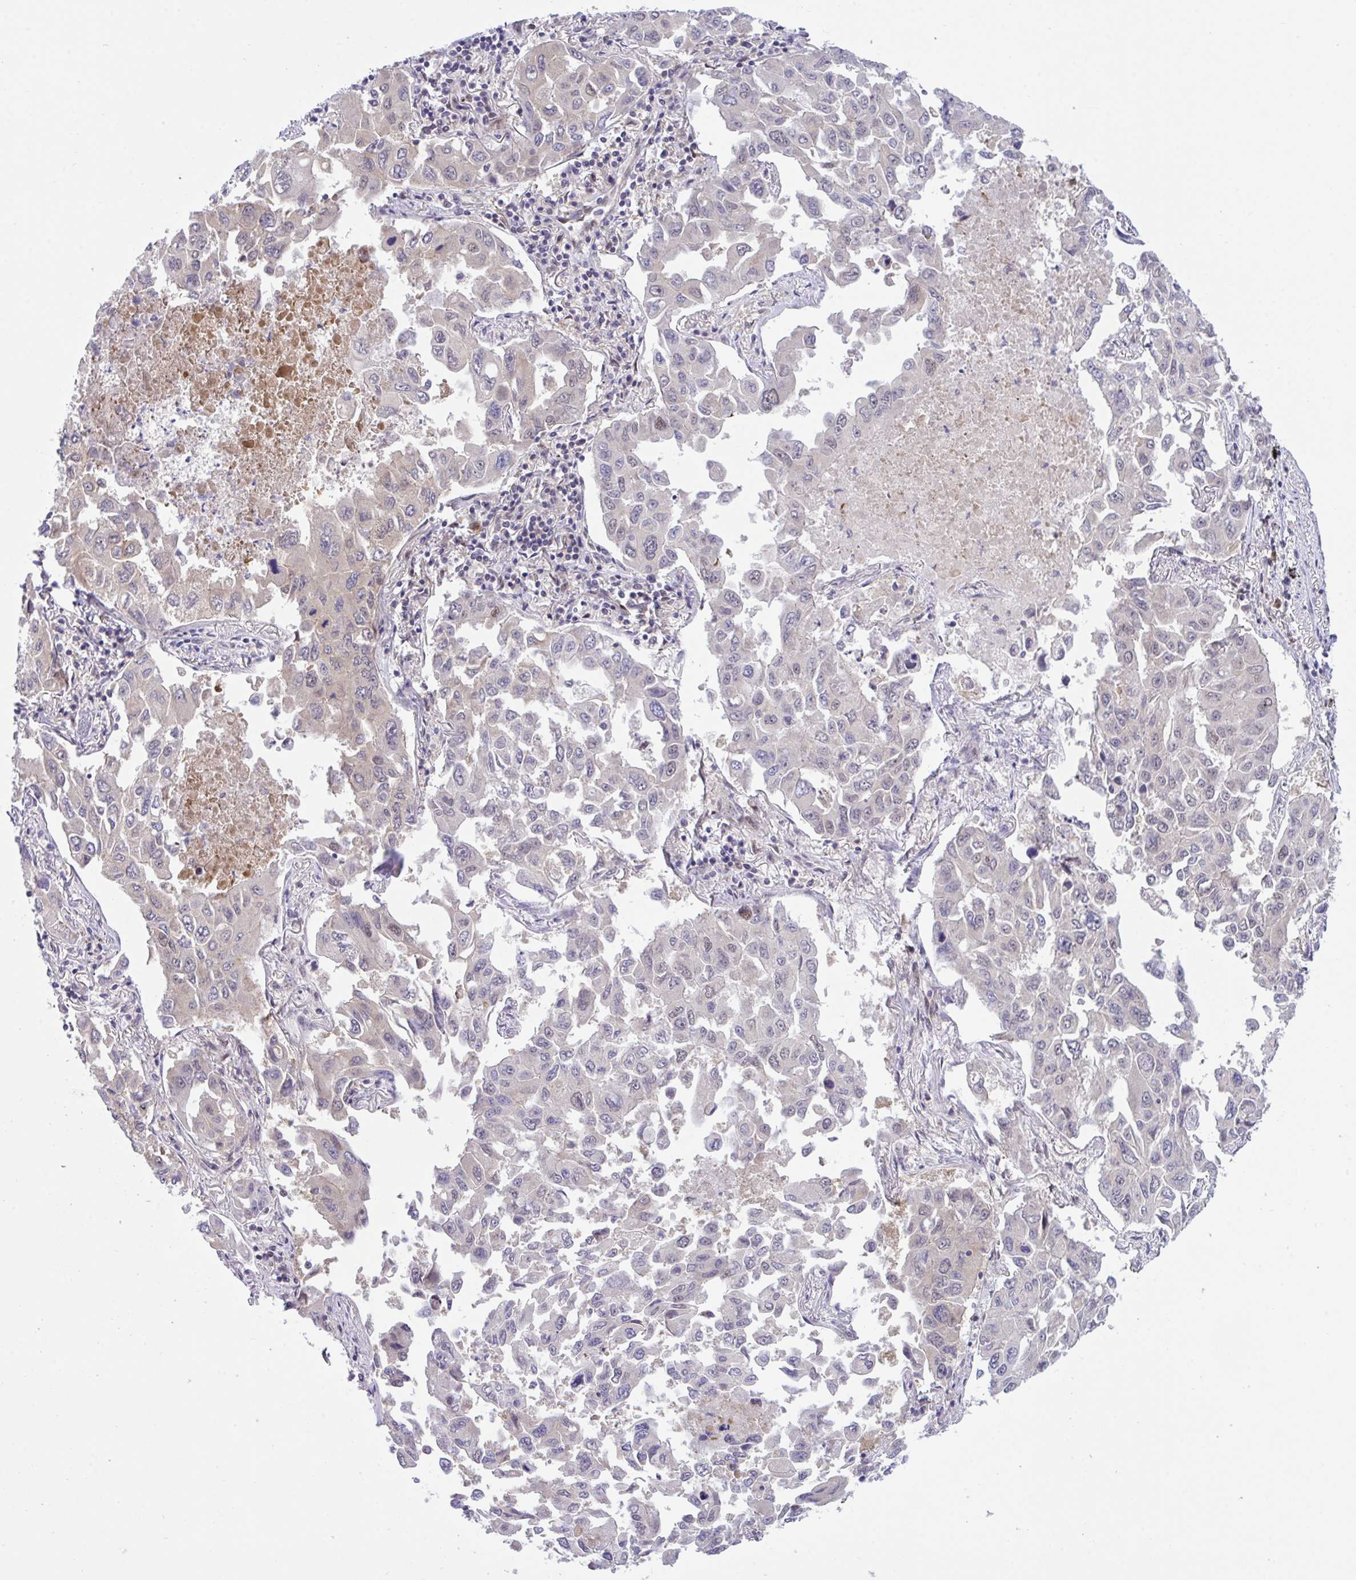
{"staining": {"intensity": "negative", "quantity": "none", "location": "none"}, "tissue": "lung cancer", "cell_type": "Tumor cells", "image_type": "cancer", "snomed": [{"axis": "morphology", "description": "Adenocarcinoma, NOS"}, {"axis": "topography", "description": "Lung"}], "caption": "A photomicrograph of adenocarcinoma (lung) stained for a protein demonstrates no brown staining in tumor cells. The staining was performed using DAB to visualize the protein expression in brown, while the nuclei were stained in blue with hematoxylin (Magnification: 20x).", "gene": "ZNF444", "patient": {"sex": "male", "age": 64}}